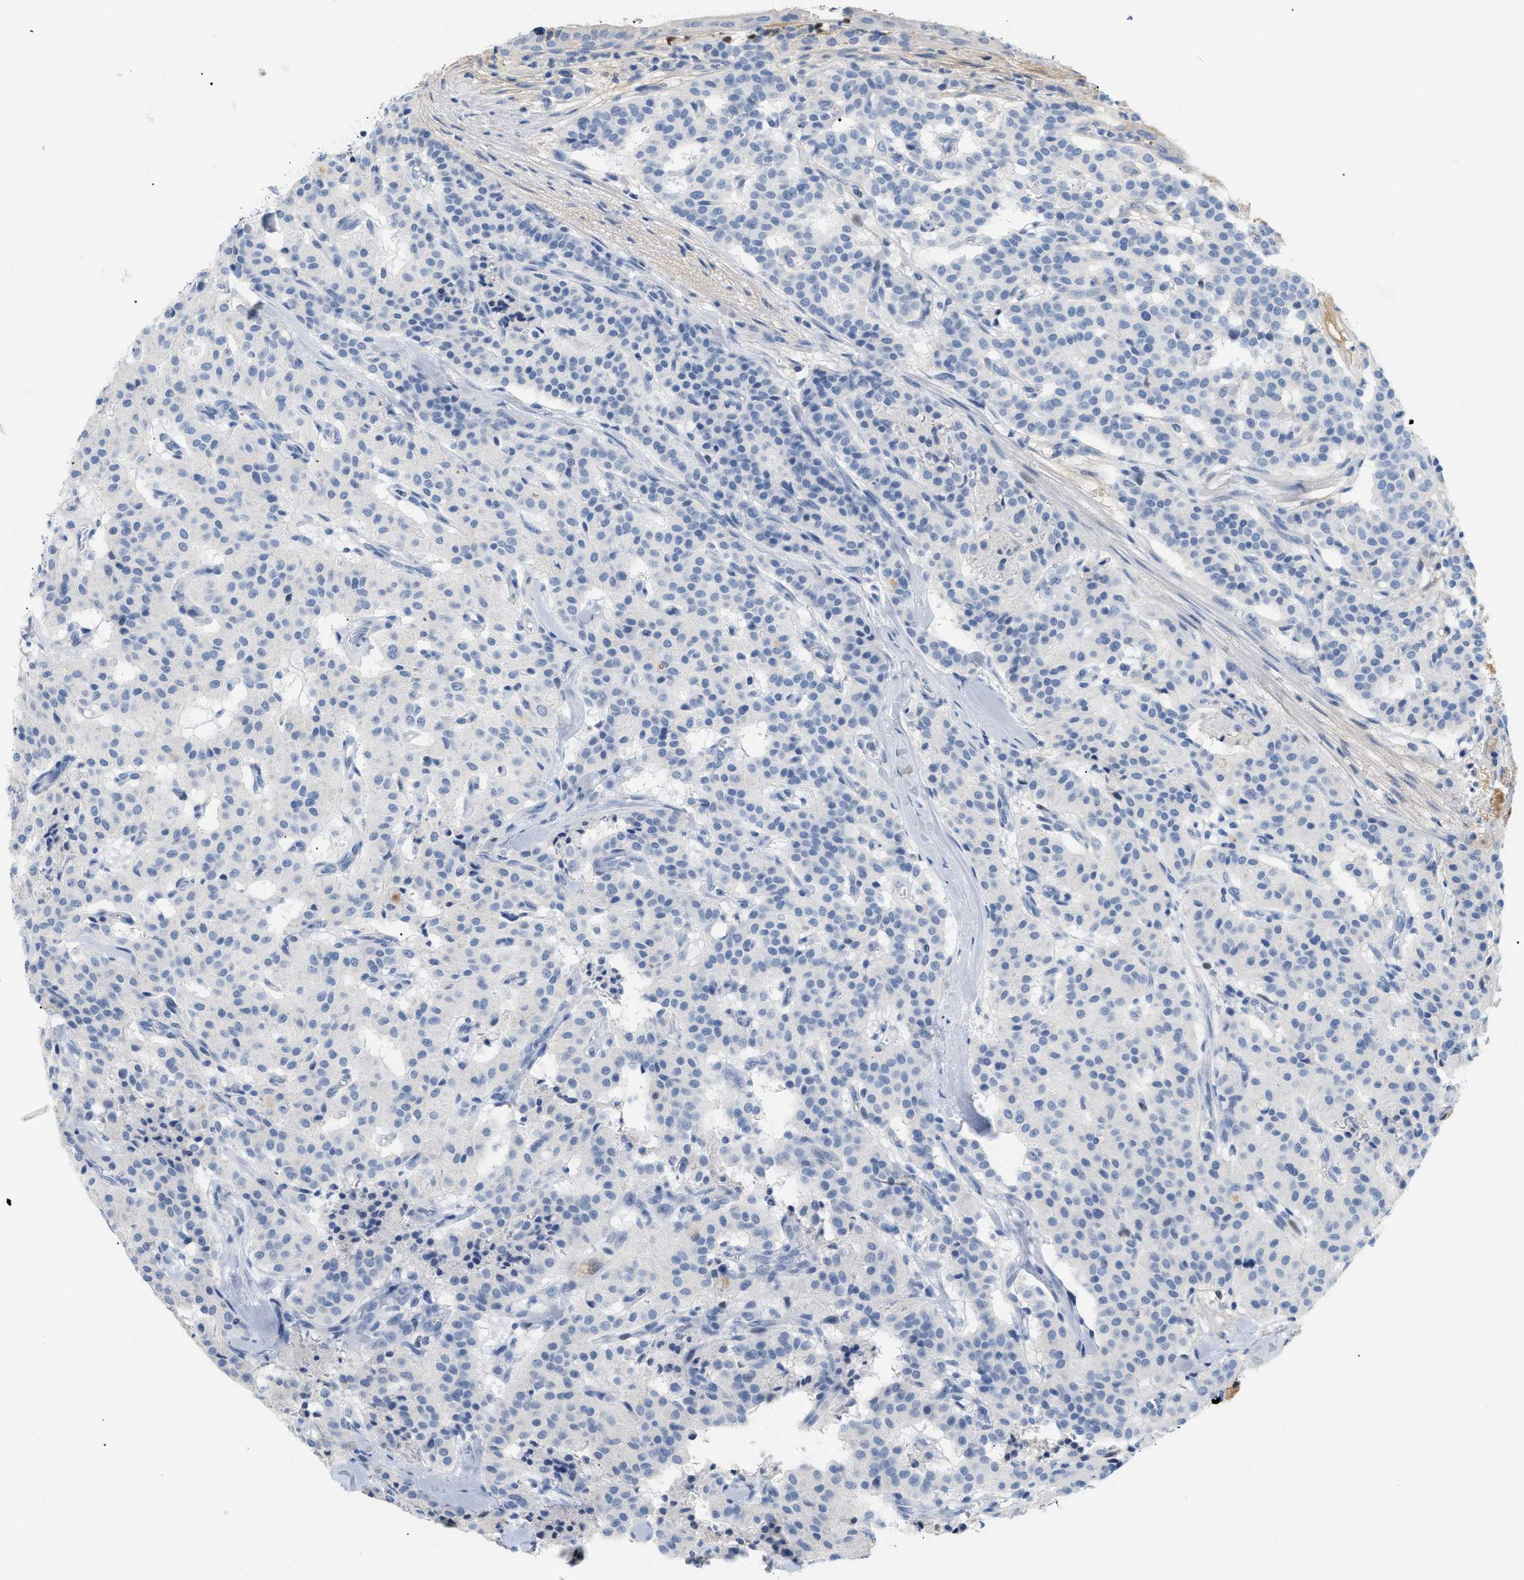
{"staining": {"intensity": "negative", "quantity": "none", "location": "none"}, "tissue": "carcinoid", "cell_type": "Tumor cells", "image_type": "cancer", "snomed": [{"axis": "morphology", "description": "Carcinoid, malignant, NOS"}, {"axis": "topography", "description": "Lung"}], "caption": "Immunohistochemical staining of malignant carcinoid shows no significant staining in tumor cells. The staining was performed using DAB to visualize the protein expression in brown, while the nuclei were stained in blue with hematoxylin (Magnification: 20x).", "gene": "CFH", "patient": {"sex": "male", "age": 30}}